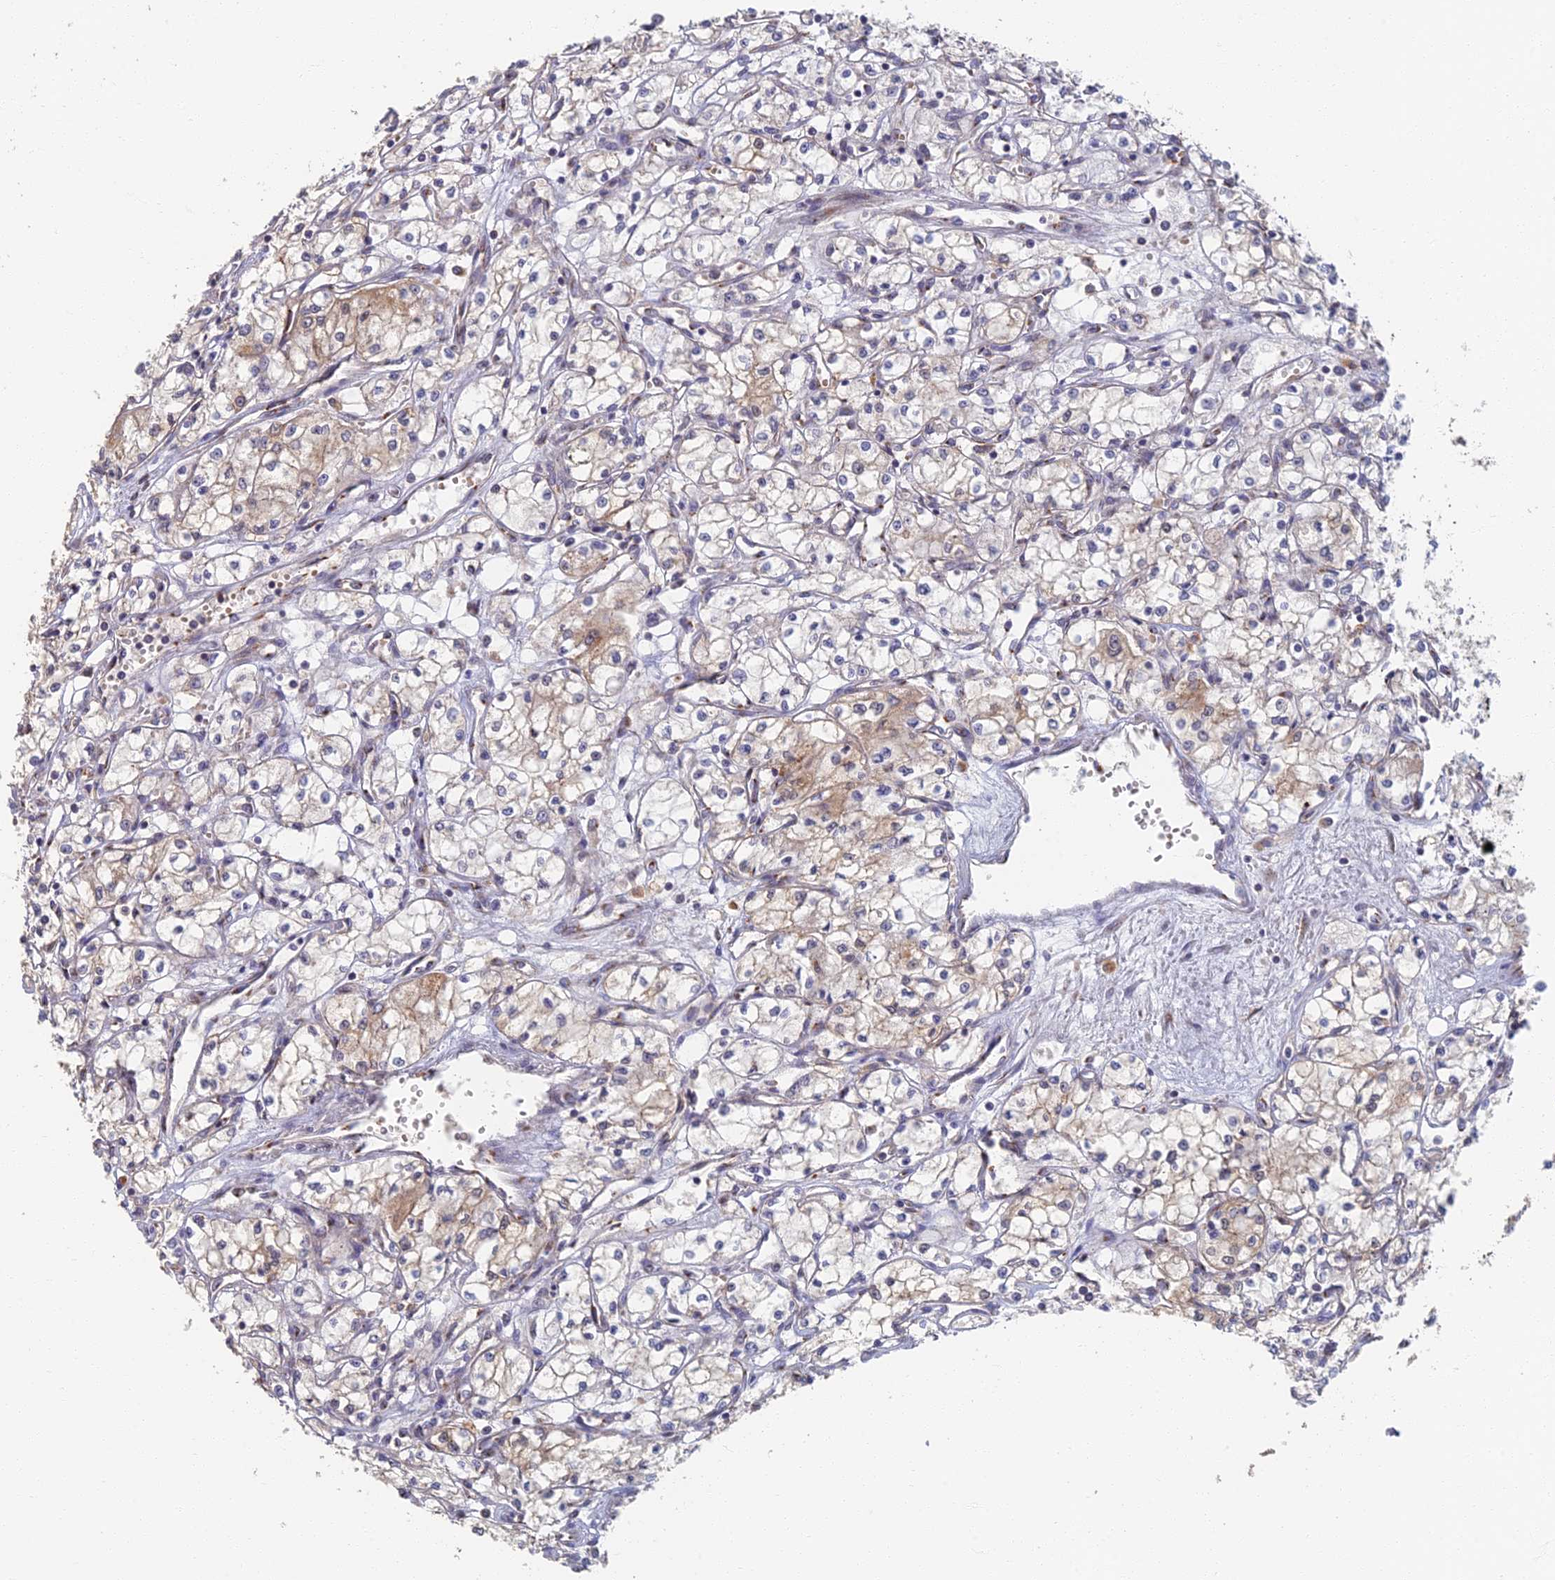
{"staining": {"intensity": "weak", "quantity": "<25%", "location": "cytoplasmic/membranous"}, "tissue": "renal cancer", "cell_type": "Tumor cells", "image_type": "cancer", "snomed": [{"axis": "morphology", "description": "Adenocarcinoma, NOS"}, {"axis": "topography", "description": "Kidney"}], "caption": "Immunohistochemistry (IHC) image of human renal cancer (adenocarcinoma) stained for a protein (brown), which displays no positivity in tumor cells. (DAB immunohistochemistry with hematoxylin counter stain).", "gene": "GPATCH1", "patient": {"sex": "male", "age": 59}}